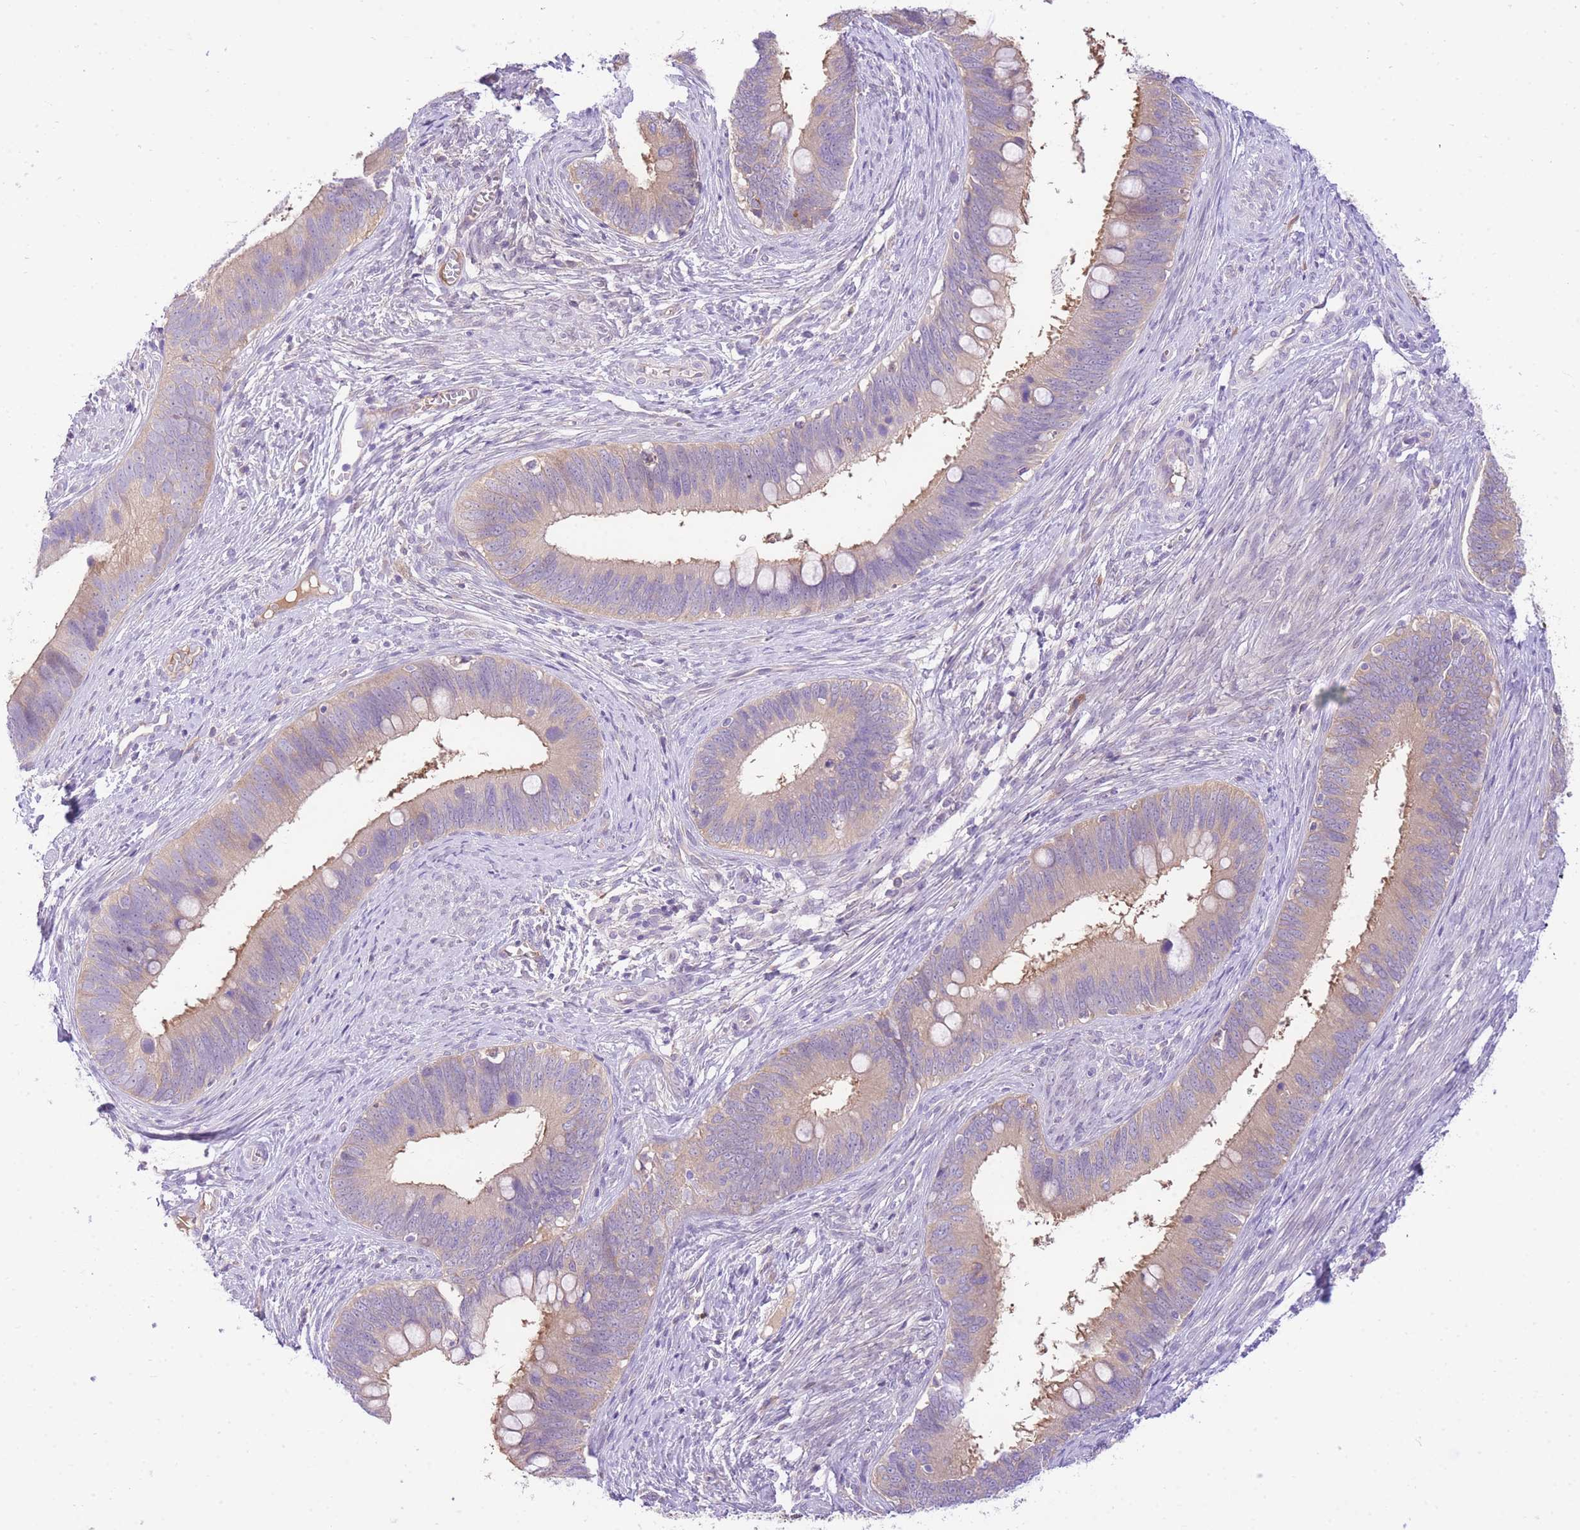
{"staining": {"intensity": "weak", "quantity": "25%-75%", "location": "cytoplasmic/membranous"}, "tissue": "cervical cancer", "cell_type": "Tumor cells", "image_type": "cancer", "snomed": [{"axis": "morphology", "description": "Adenocarcinoma, NOS"}, {"axis": "topography", "description": "Cervix"}], "caption": "IHC micrograph of neoplastic tissue: cervical cancer (adenocarcinoma) stained using immunohistochemistry (IHC) shows low levels of weak protein expression localized specifically in the cytoplasmic/membranous of tumor cells, appearing as a cytoplasmic/membranous brown color.", "gene": "LIPH", "patient": {"sex": "female", "age": 42}}